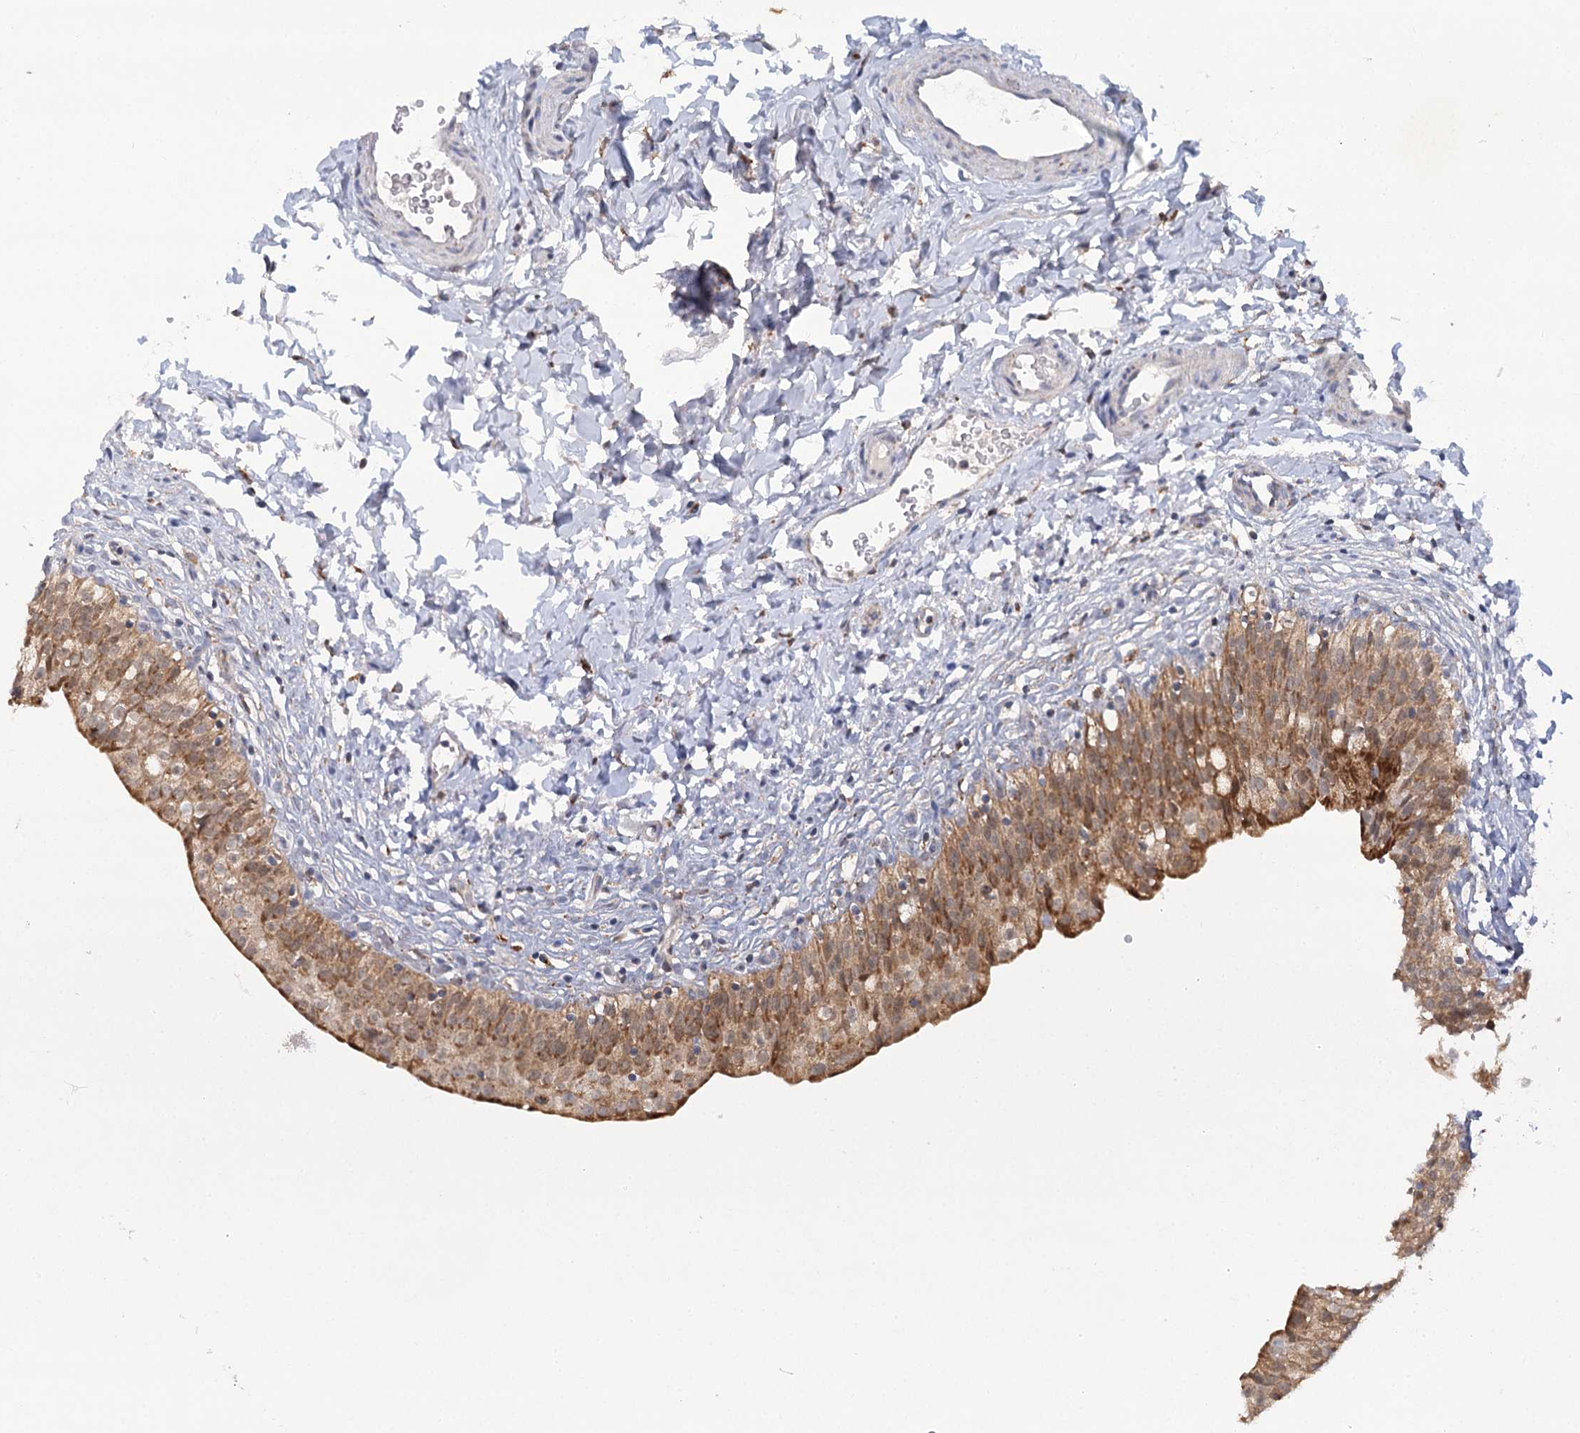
{"staining": {"intensity": "strong", "quantity": ">75%", "location": "cytoplasmic/membranous"}, "tissue": "urinary bladder", "cell_type": "Urothelial cells", "image_type": "normal", "snomed": [{"axis": "morphology", "description": "Normal tissue, NOS"}, {"axis": "topography", "description": "Urinary bladder"}], "caption": "A high amount of strong cytoplasmic/membranous expression is present in approximately >75% of urothelial cells in unremarkable urinary bladder.", "gene": "TAS1R1", "patient": {"sex": "male", "age": 55}}